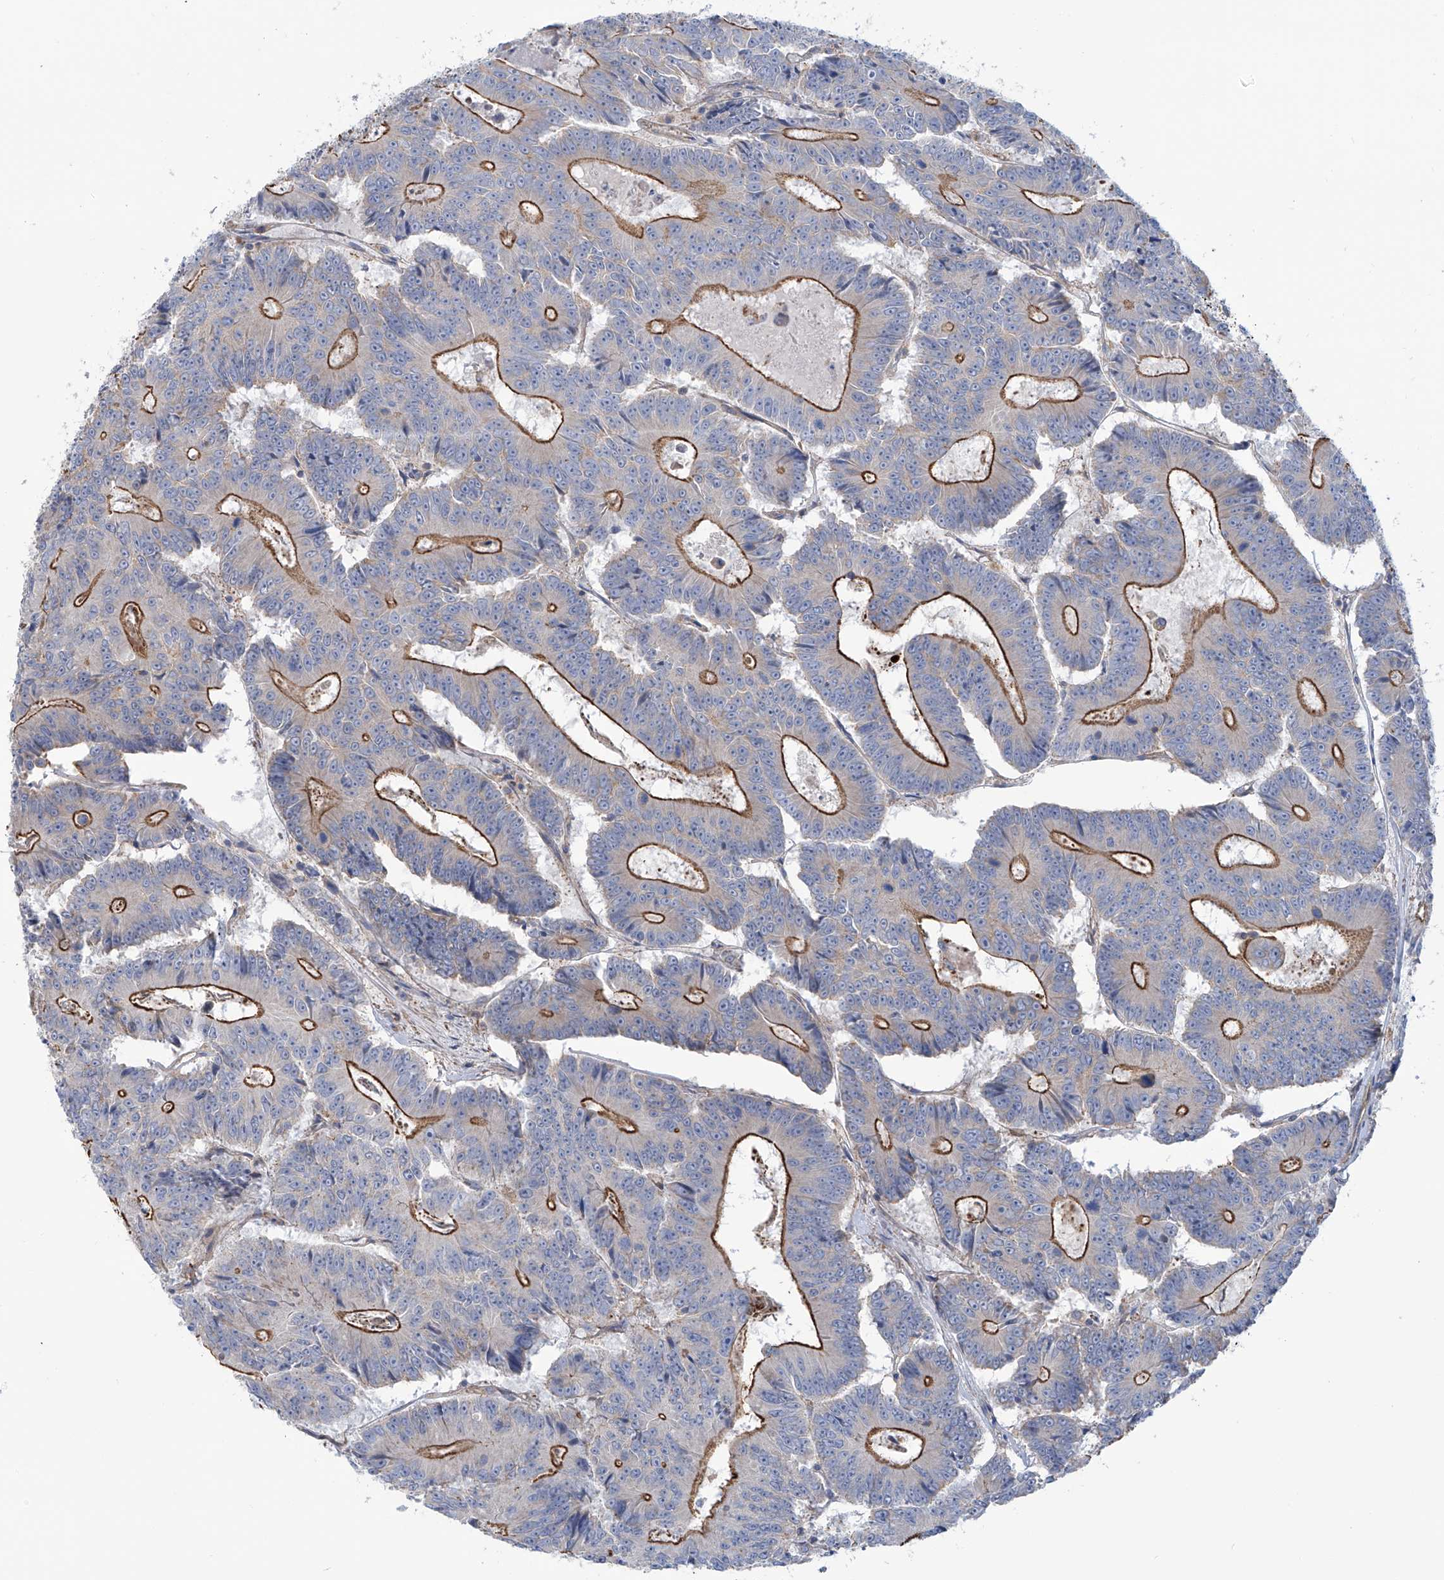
{"staining": {"intensity": "strong", "quantity": "25%-75%", "location": "cytoplasmic/membranous"}, "tissue": "colorectal cancer", "cell_type": "Tumor cells", "image_type": "cancer", "snomed": [{"axis": "morphology", "description": "Adenocarcinoma, NOS"}, {"axis": "topography", "description": "Colon"}], "caption": "A brown stain shows strong cytoplasmic/membranous positivity of a protein in human colorectal adenocarcinoma tumor cells. Using DAB (brown) and hematoxylin (blue) stains, captured at high magnification using brightfield microscopy.", "gene": "TMEM209", "patient": {"sex": "male", "age": 83}}